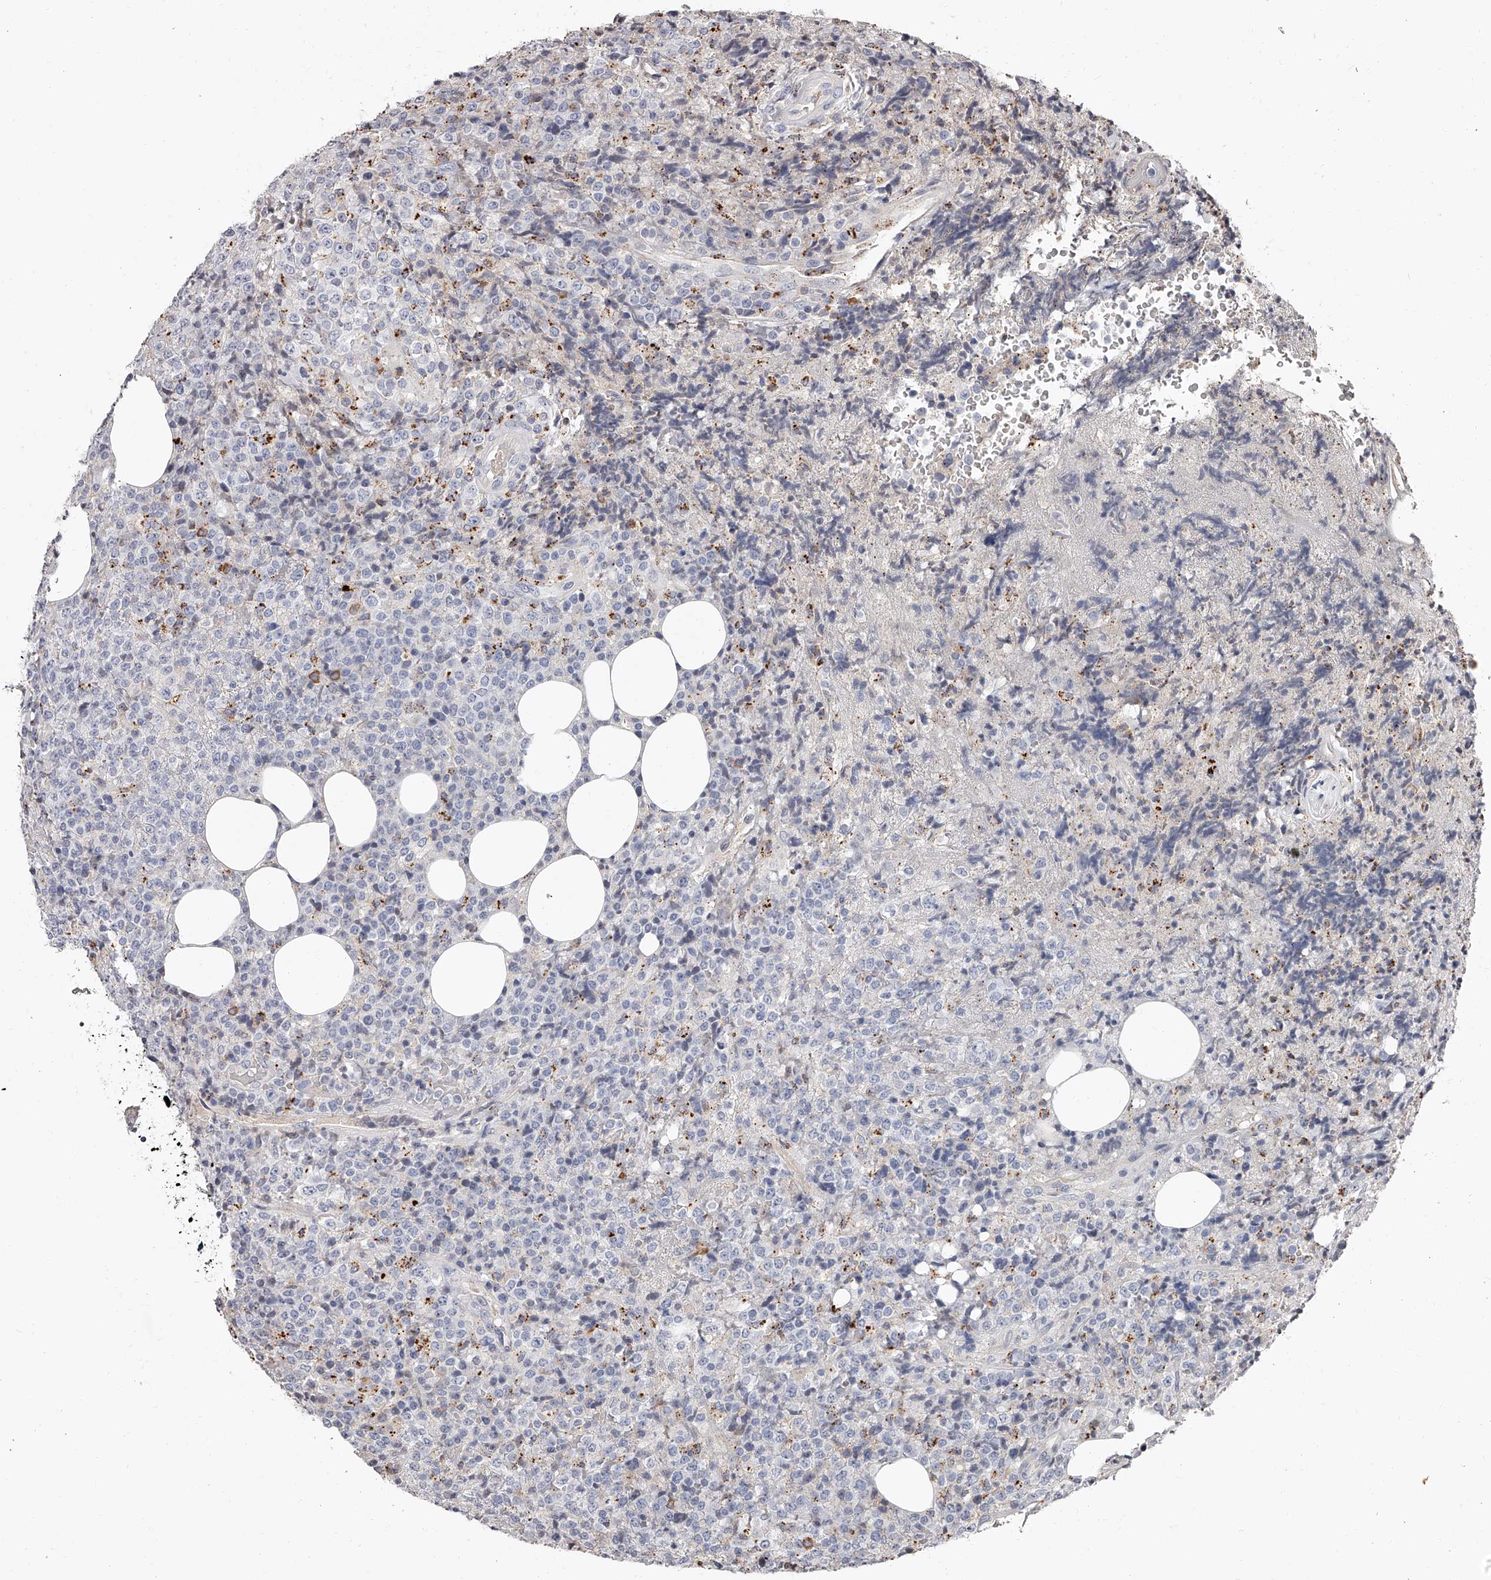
{"staining": {"intensity": "negative", "quantity": "none", "location": "none"}, "tissue": "lymphoma", "cell_type": "Tumor cells", "image_type": "cancer", "snomed": [{"axis": "morphology", "description": "Malignant lymphoma, non-Hodgkin's type, High grade"}, {"axis": "topography", "description": "Lymph node"}], "caption": "A high-resolution micrograph shows immunohistochemistry (IHC) staining of lymphoma, which reveals no significant staining in tumor cells. (DAB (3,3'-diaminobenzidine) IHC with hematoxylin counter stain).", "gene": "PACSIN1", "patient": {"sex": "male", "age": 13}}